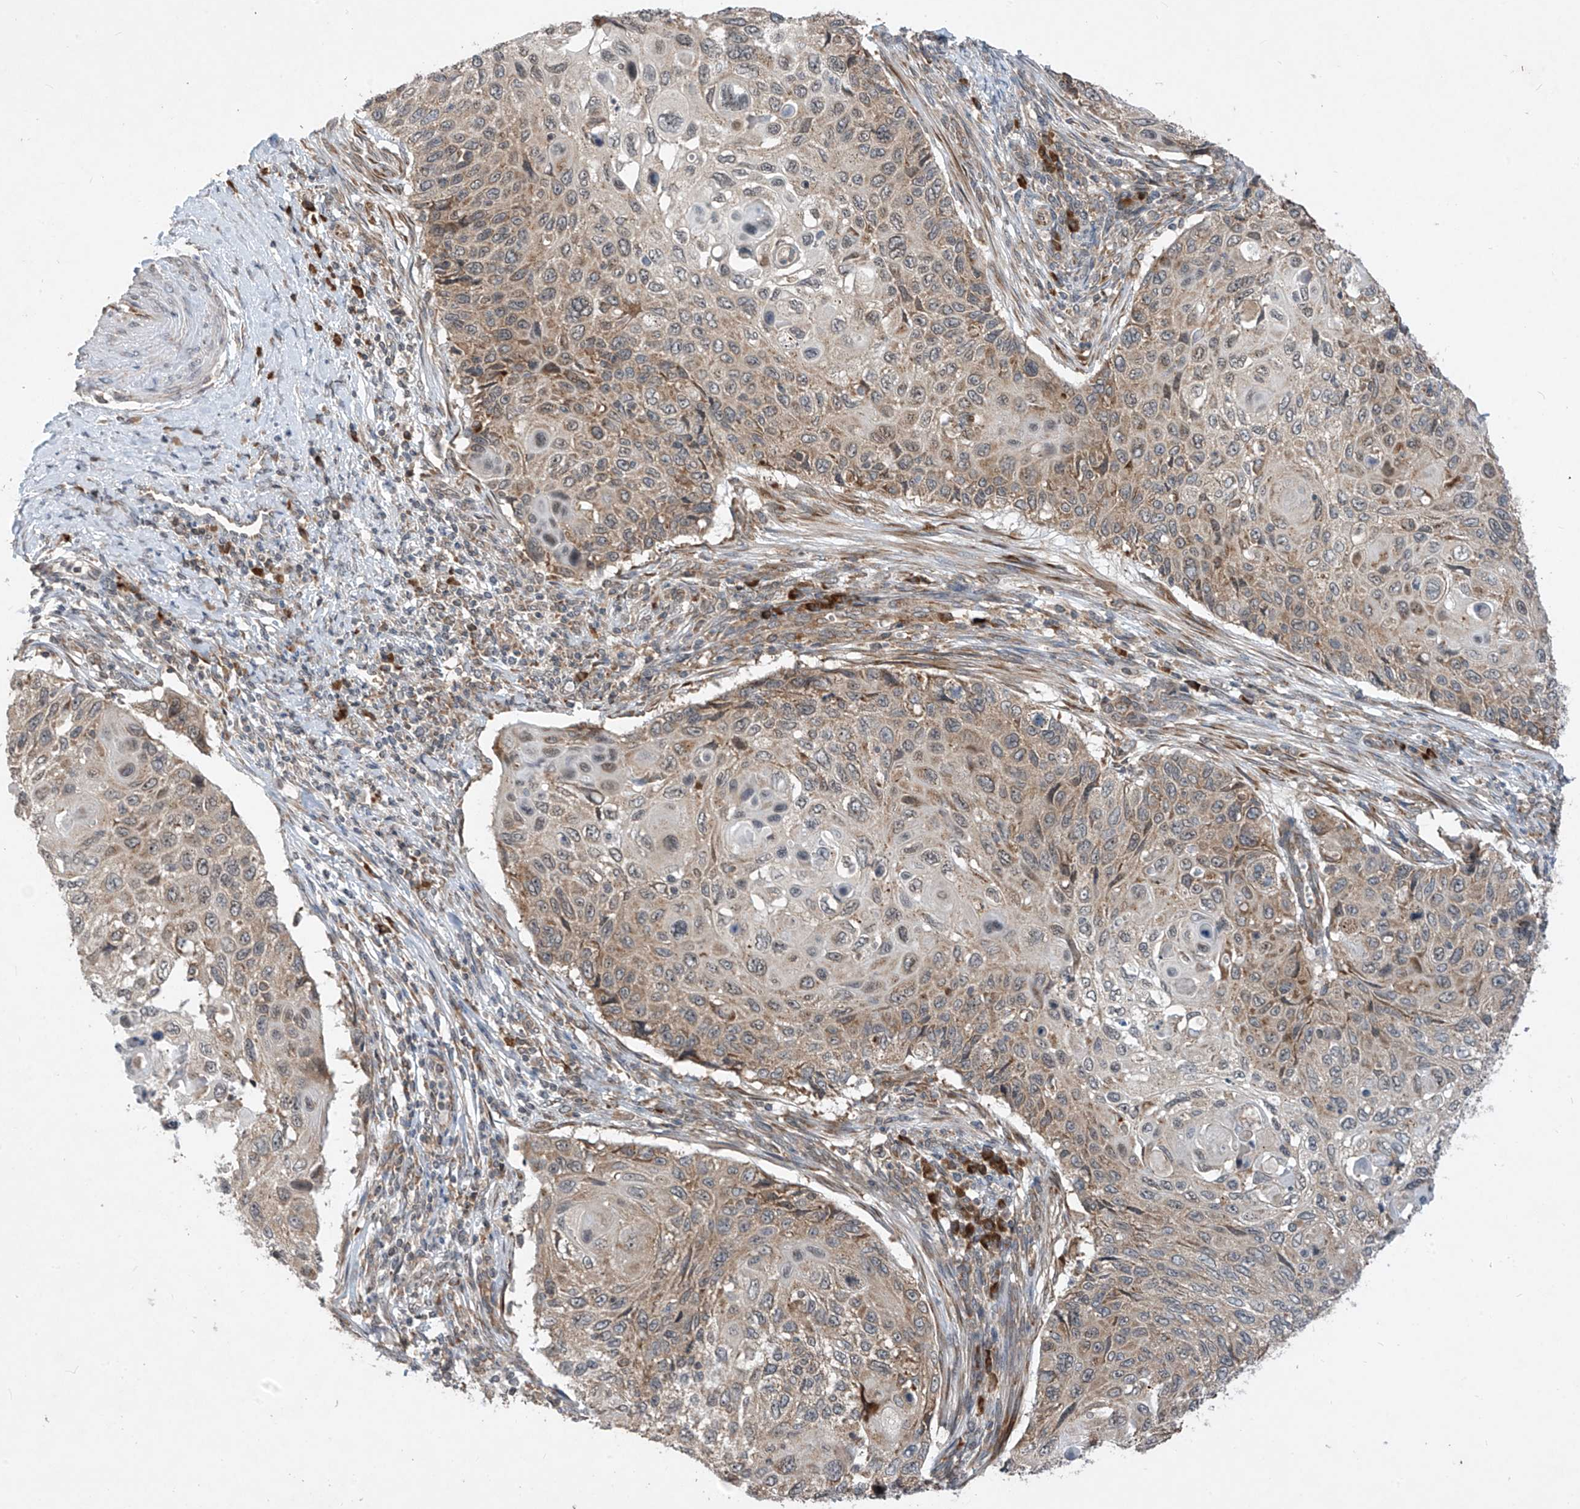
{"staining": {"intensity": "weak", "quantity": "25%-75%", "location": "cytoplasmic/membranous"}, "tissue": "cervical cancer", "cell_type": "Tumor cells", "image_type": "cancer", "snomed": [{"axis": "morphology", "description": "Squamous cell carcinoma, NOS"}, {"axis": "topography", "description": "Cervix"}], "caption": "Protein expression analysis of human squamous cell carcinoma (cervical) reveals weak cytoplasmic/membranous expression in about 25%-75% of tumor cells.", "gene": "RPL34", "patient": {"sex": "female", "age": 70}}